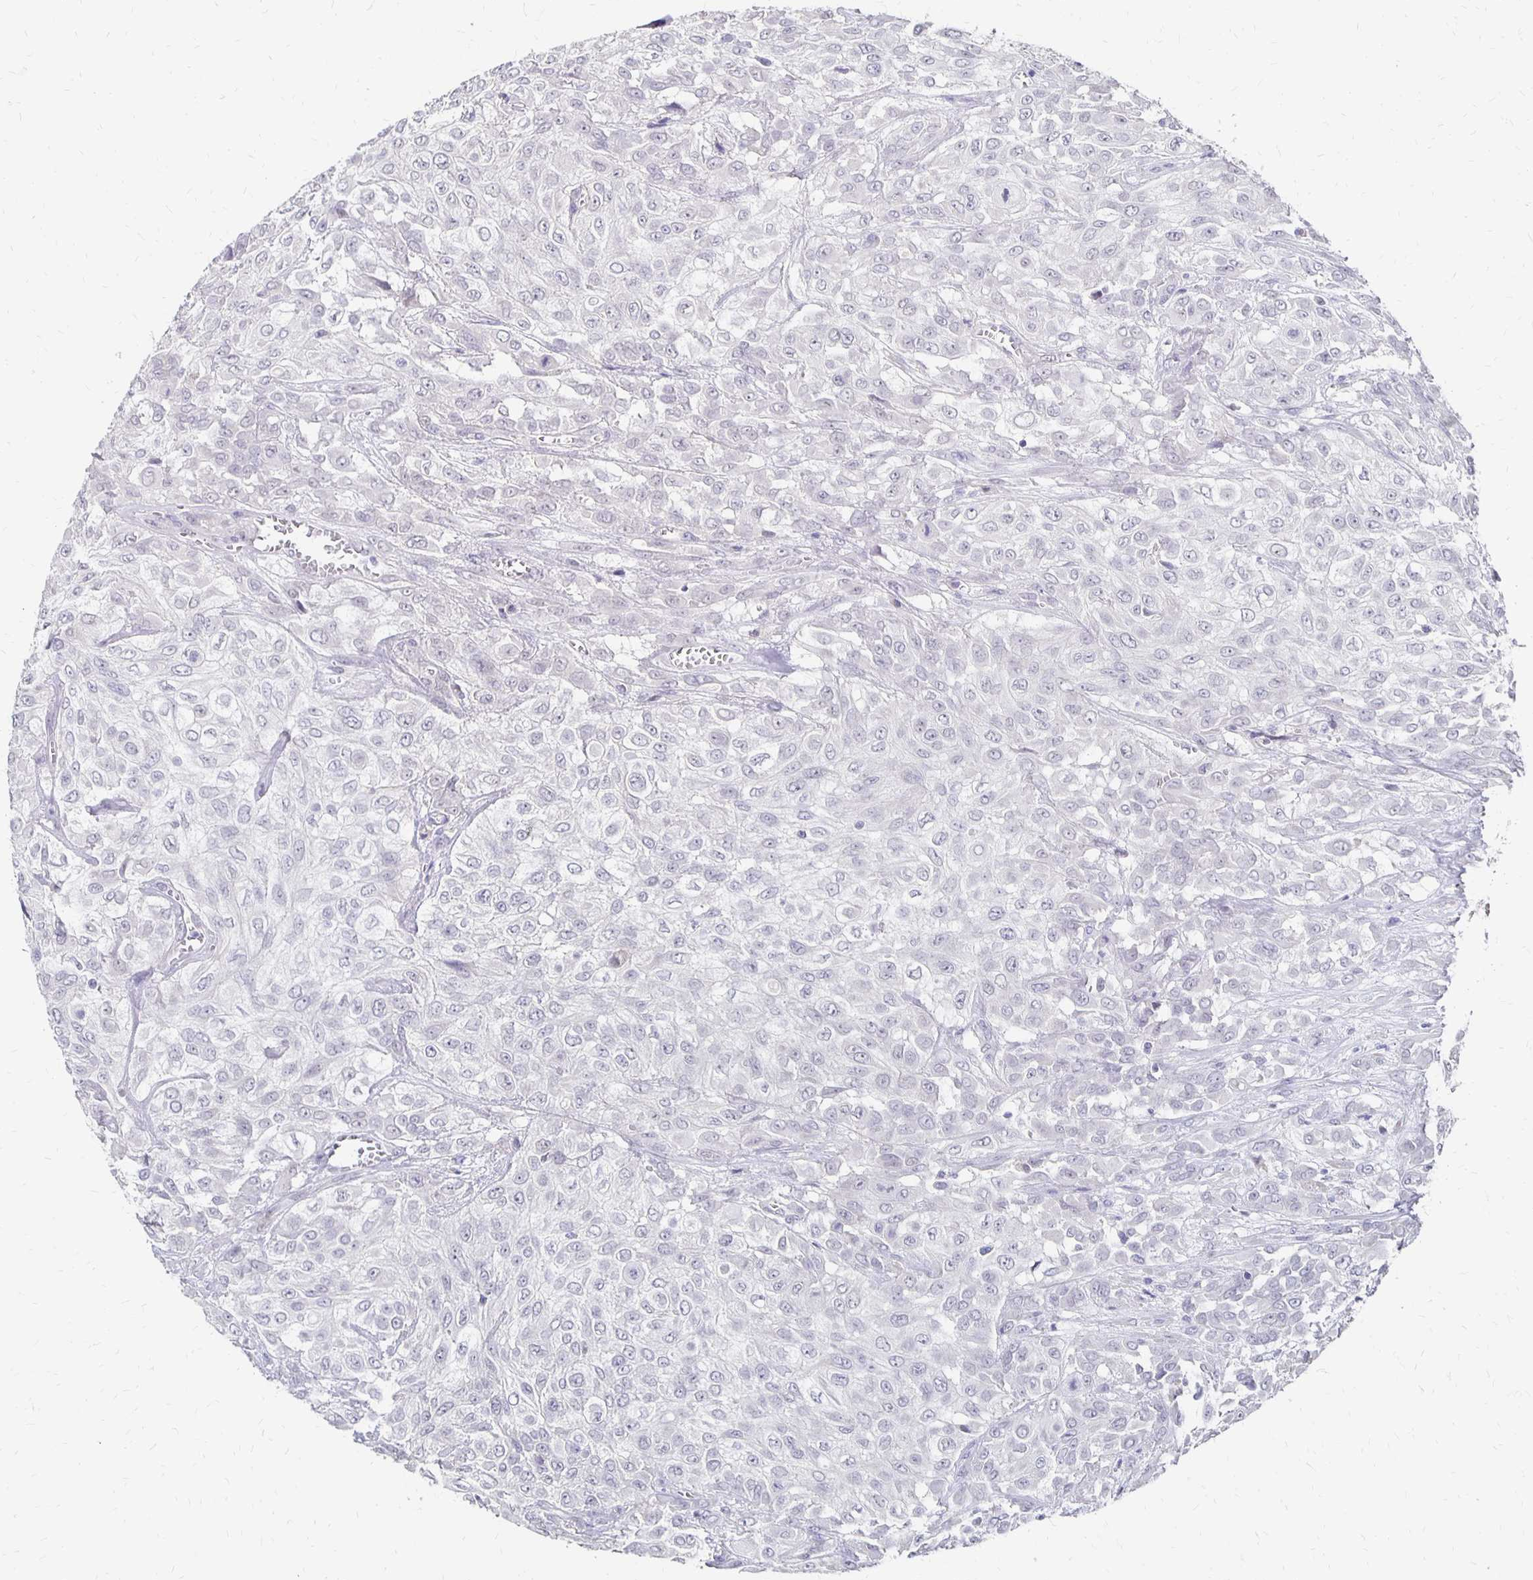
{"staining": {"intensity": "negative", "quantity": "none", "location": "none"}, "tissue": "urothelial cancer", "cell_type": "Tumor cells", "image_type": "cancer", "snomed": [{"axis": "morphology", "description": "Urothelial carcinoma, High grade"}, {"axis": "topography", "description": "Urinary bladder"}], "caption": "This is an IHC photomicrograph of urothelial cancer. There is no staining in tumor cells.", "gene": "ATOSB", "patient": {"sex": "male", "age": 57}}